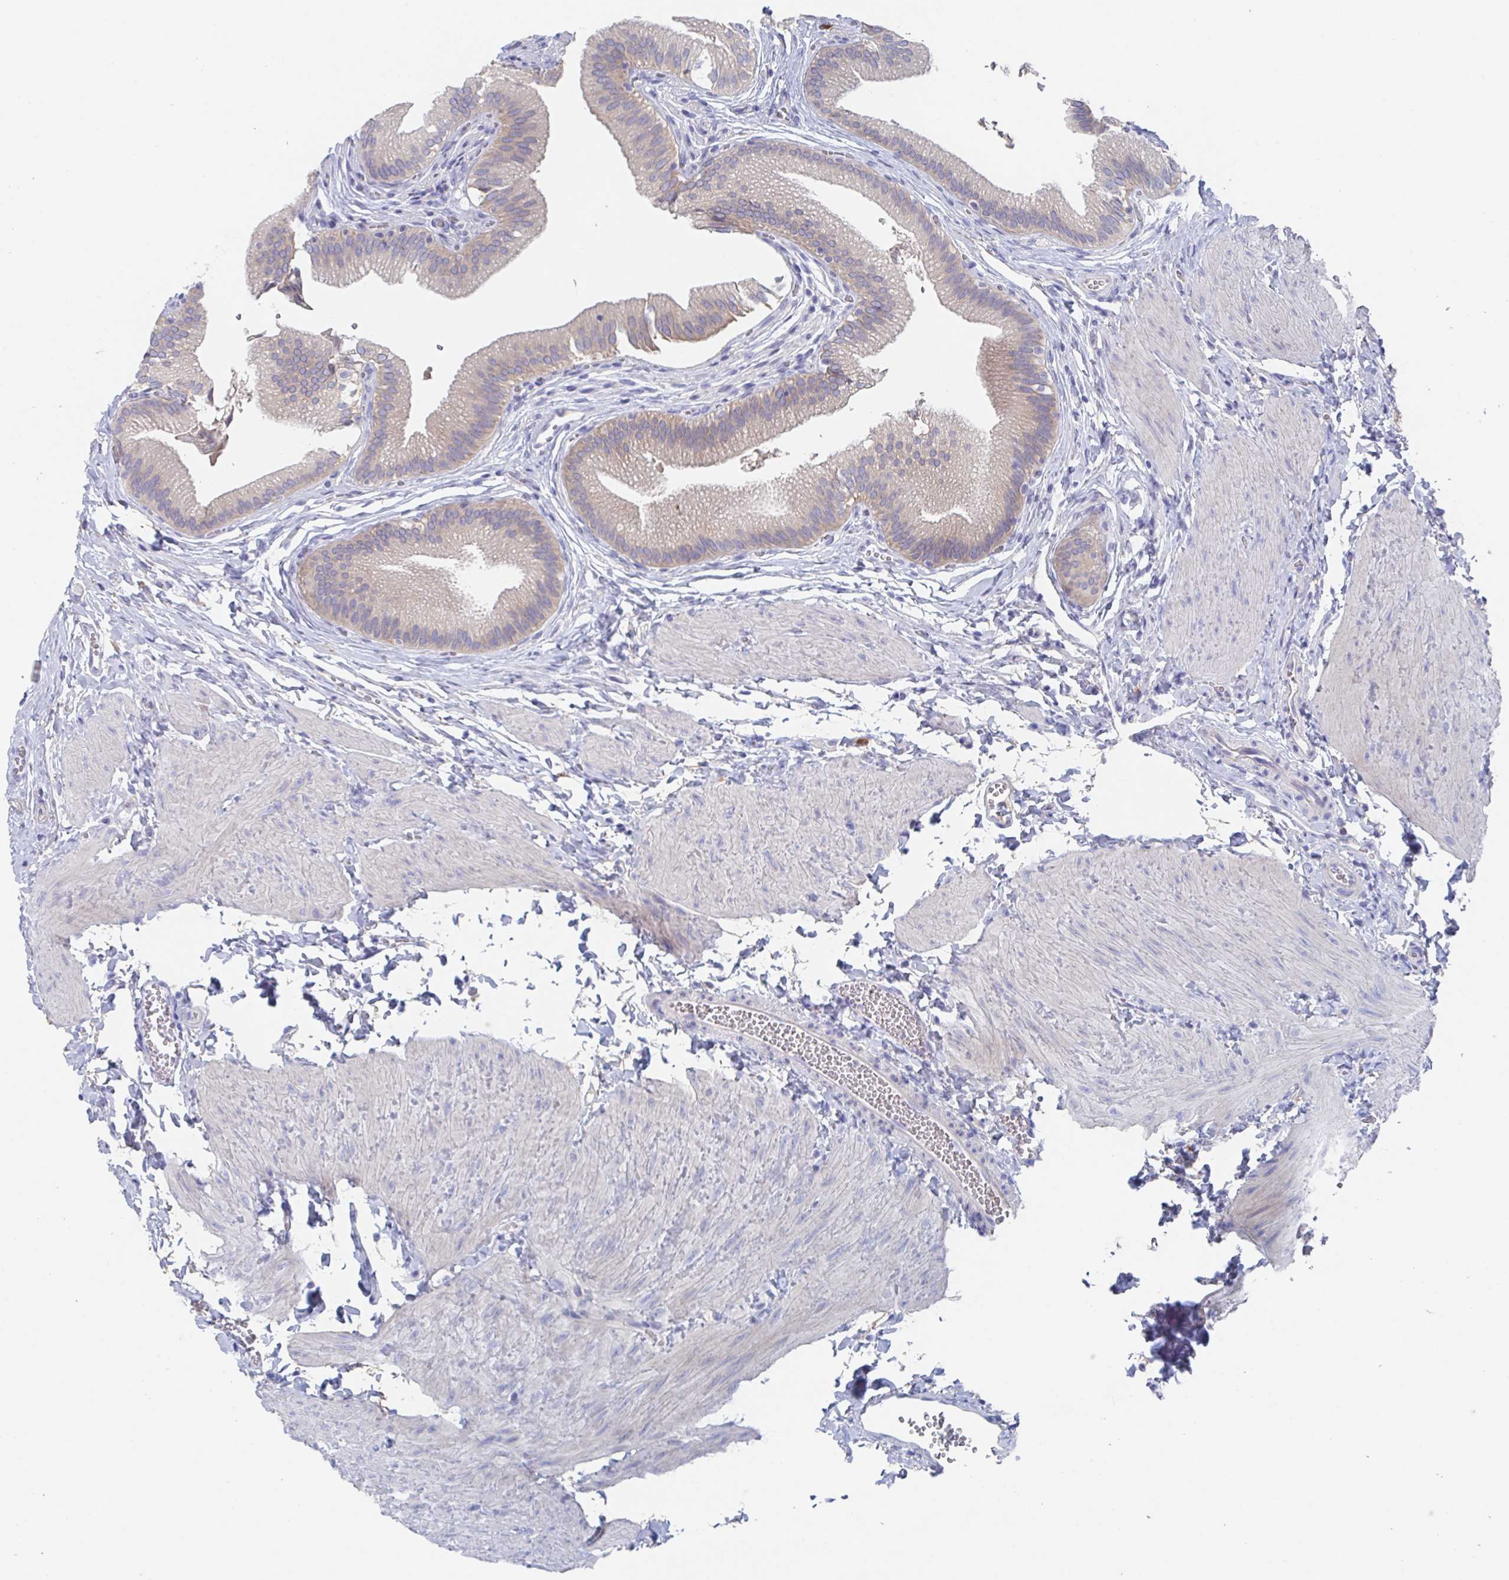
{"staining": {"intensity": "weak", "quantity": "<25%", "location": "cytoplasmic/membranous"}, "tissue": "gallbladder", "cell_type": "Glandular cells", "image_type": "normal", "snomed": [{"axis": "morphology", "description": "Normal tissue, NOS"}, {"axis": "topography", "description": "Gallbladder"}, {"axis": "topography", "description": "Peripheral nerve tissue"}], "caption": "DAB (3,3'-diaminobenzidine) immunohistochemical staining of normal human gallbladder reveals no significant expression in glandular cells. (Immunohistochemistry, brightfield microscopy, high magnification).", "gene": "KCNK5", "patient": {"sex": "male", "age": 17}}